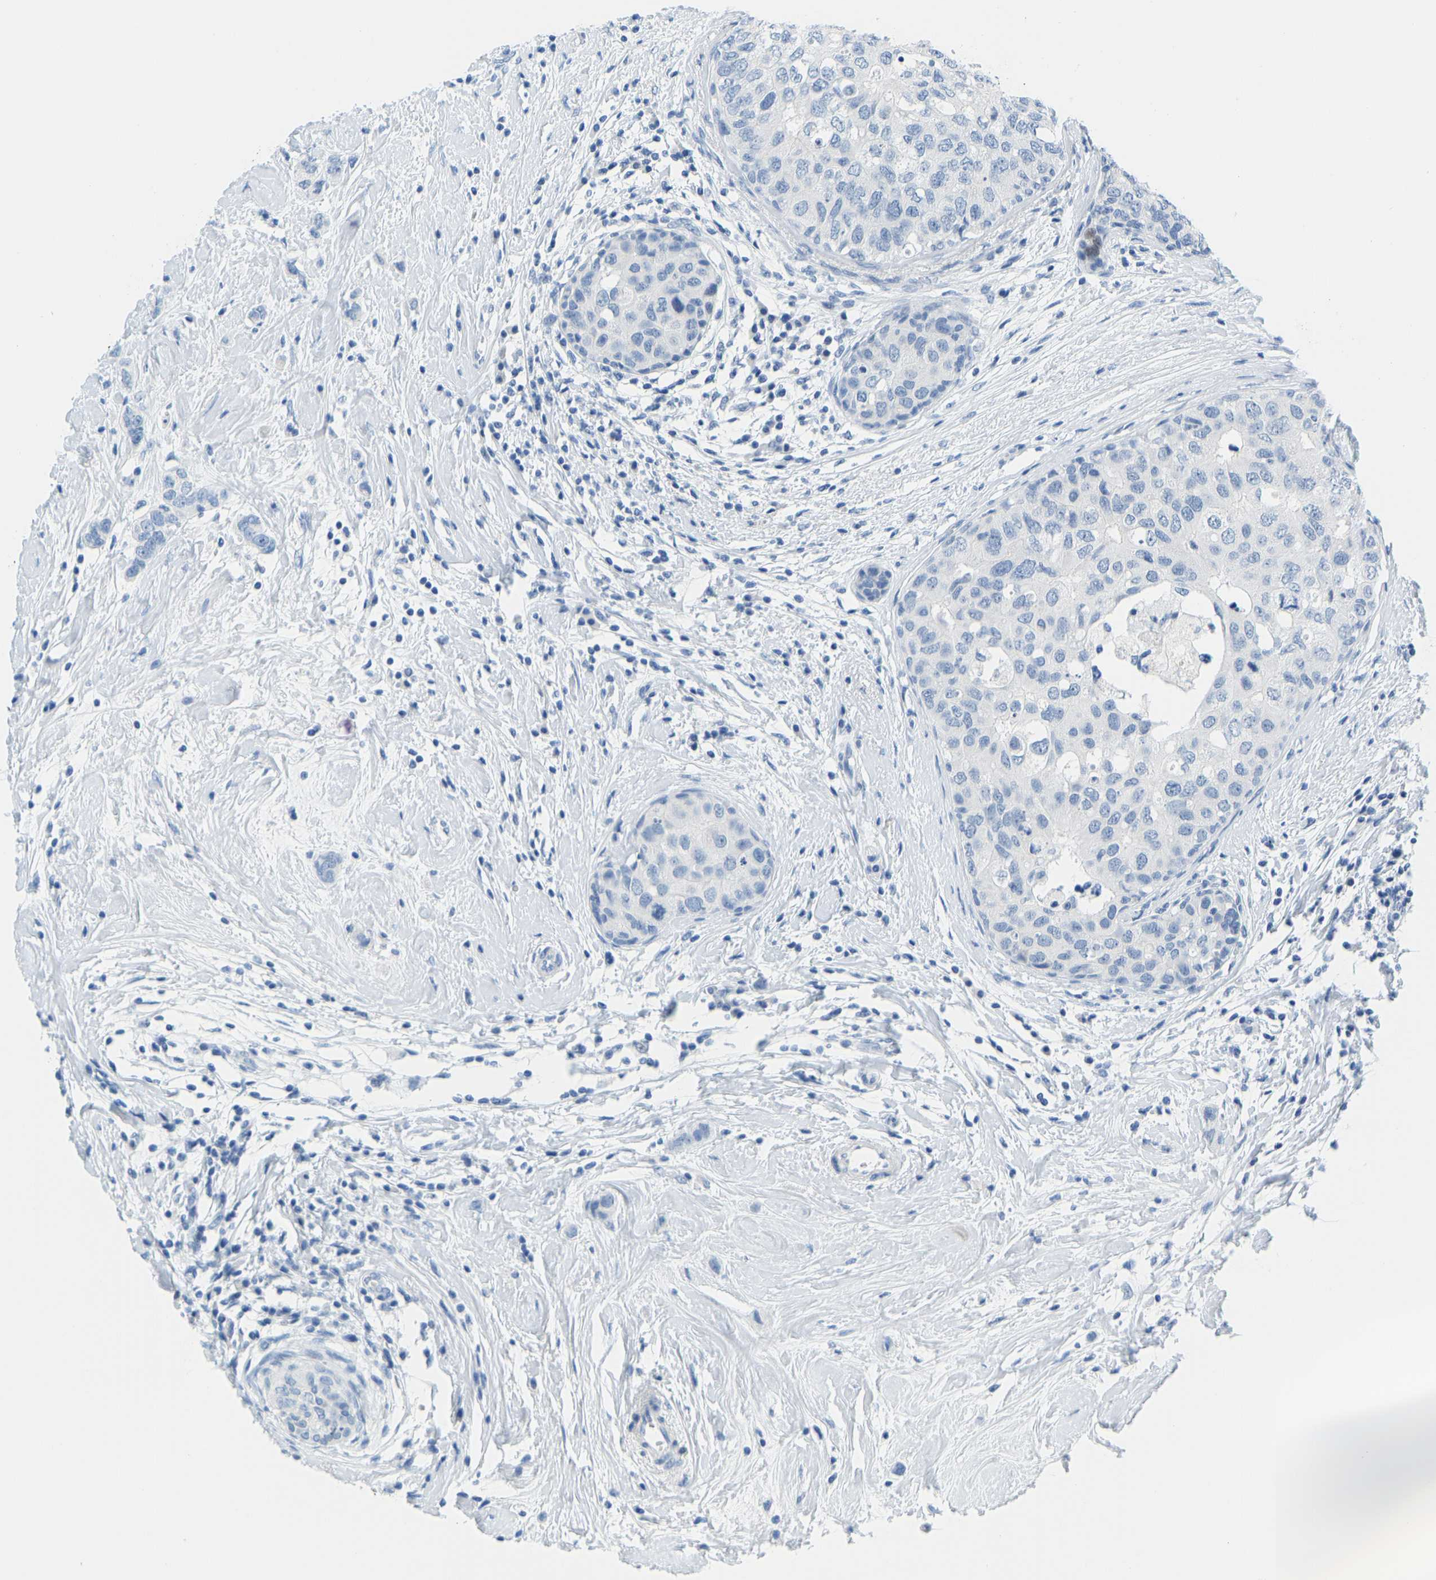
{"staining": {"intensity": "negative", "quantity": "none", "location": "none"}, "tissue": "breast cancer", "cell_type": "Tumor cells", "image_type": "cancer", "snomed": [{"axis": "morphology", "description": "Duct carcinoma"}, {"axis": "topography", "description": "Breast"}], "caption": "IHC of human breast intraductal carcinoma displays no positivity in tumor cells. The staining was performed using DAB (3,3'-diaminobenzidine) to visualize the protein expression in brown, while the nuclei were stained in blue with hematoxylin (Magnification: 20x).", "gene": "SERPINB3", "patient": {"sex": "female", "age": 50}}